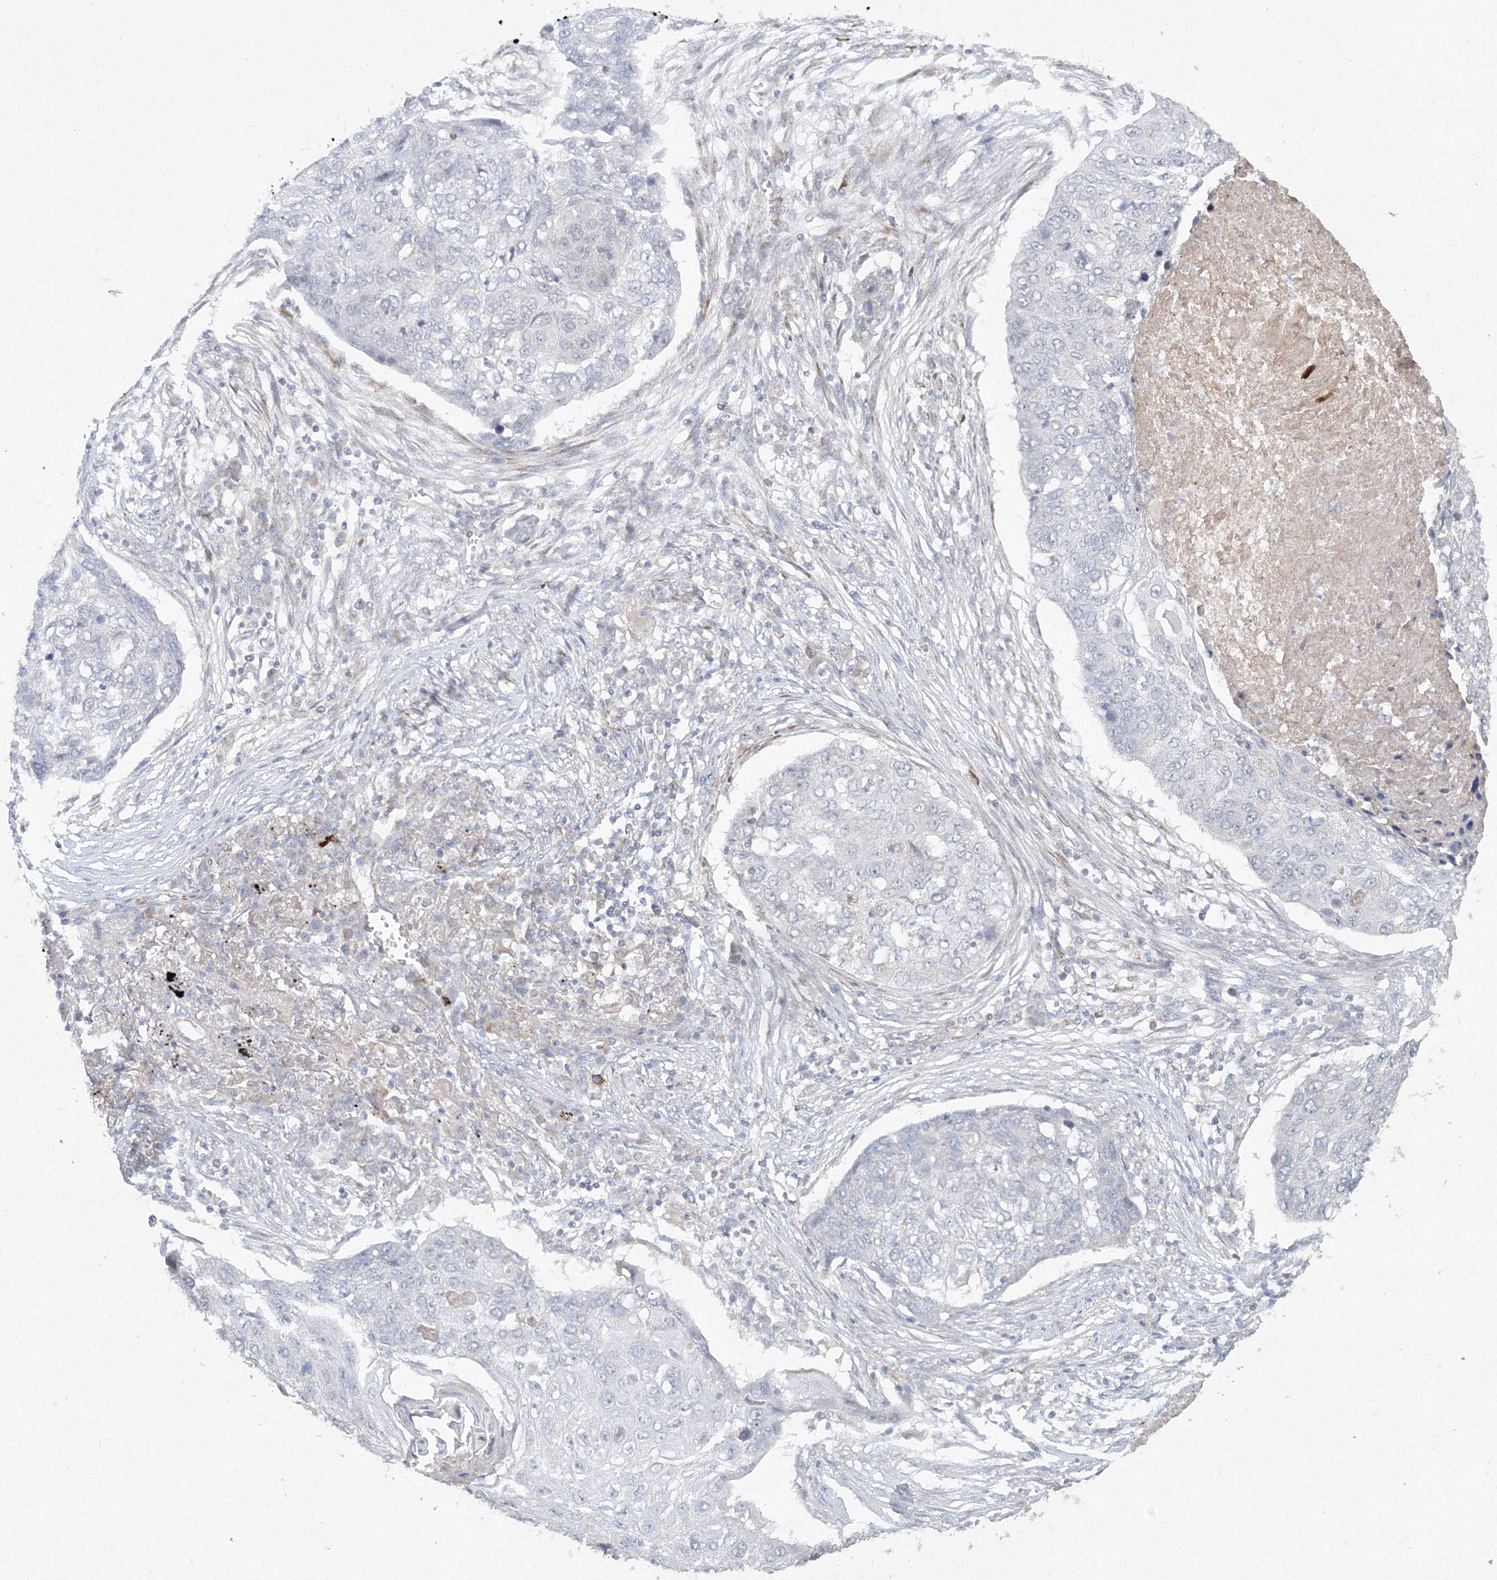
{"staining": {"intensity": "negative", "quantity": "none", "location": "none"}, "tissue": "lung cancer", "cell_type": "Tumor cells", "image_type": "cancer", "snomed": [{"axis": "morphology", "description": "Squamous cell carcinoma, NOS"}, {"axis": "topography", "description": "Lung"}], "caption": "Immunohistochemistry micrograph of neoplastic tissue: human lung cancer (squamous cell carcinoma) stained with DAB (3,3'-diaminobenzidine) shows no significant protein positivity in tumor cells. (DAB immunohistochemistry visualized using brightfield microscopy, high magnification).", "gene": "WDR49", "patient": {"sex": "female", "age": 63}}